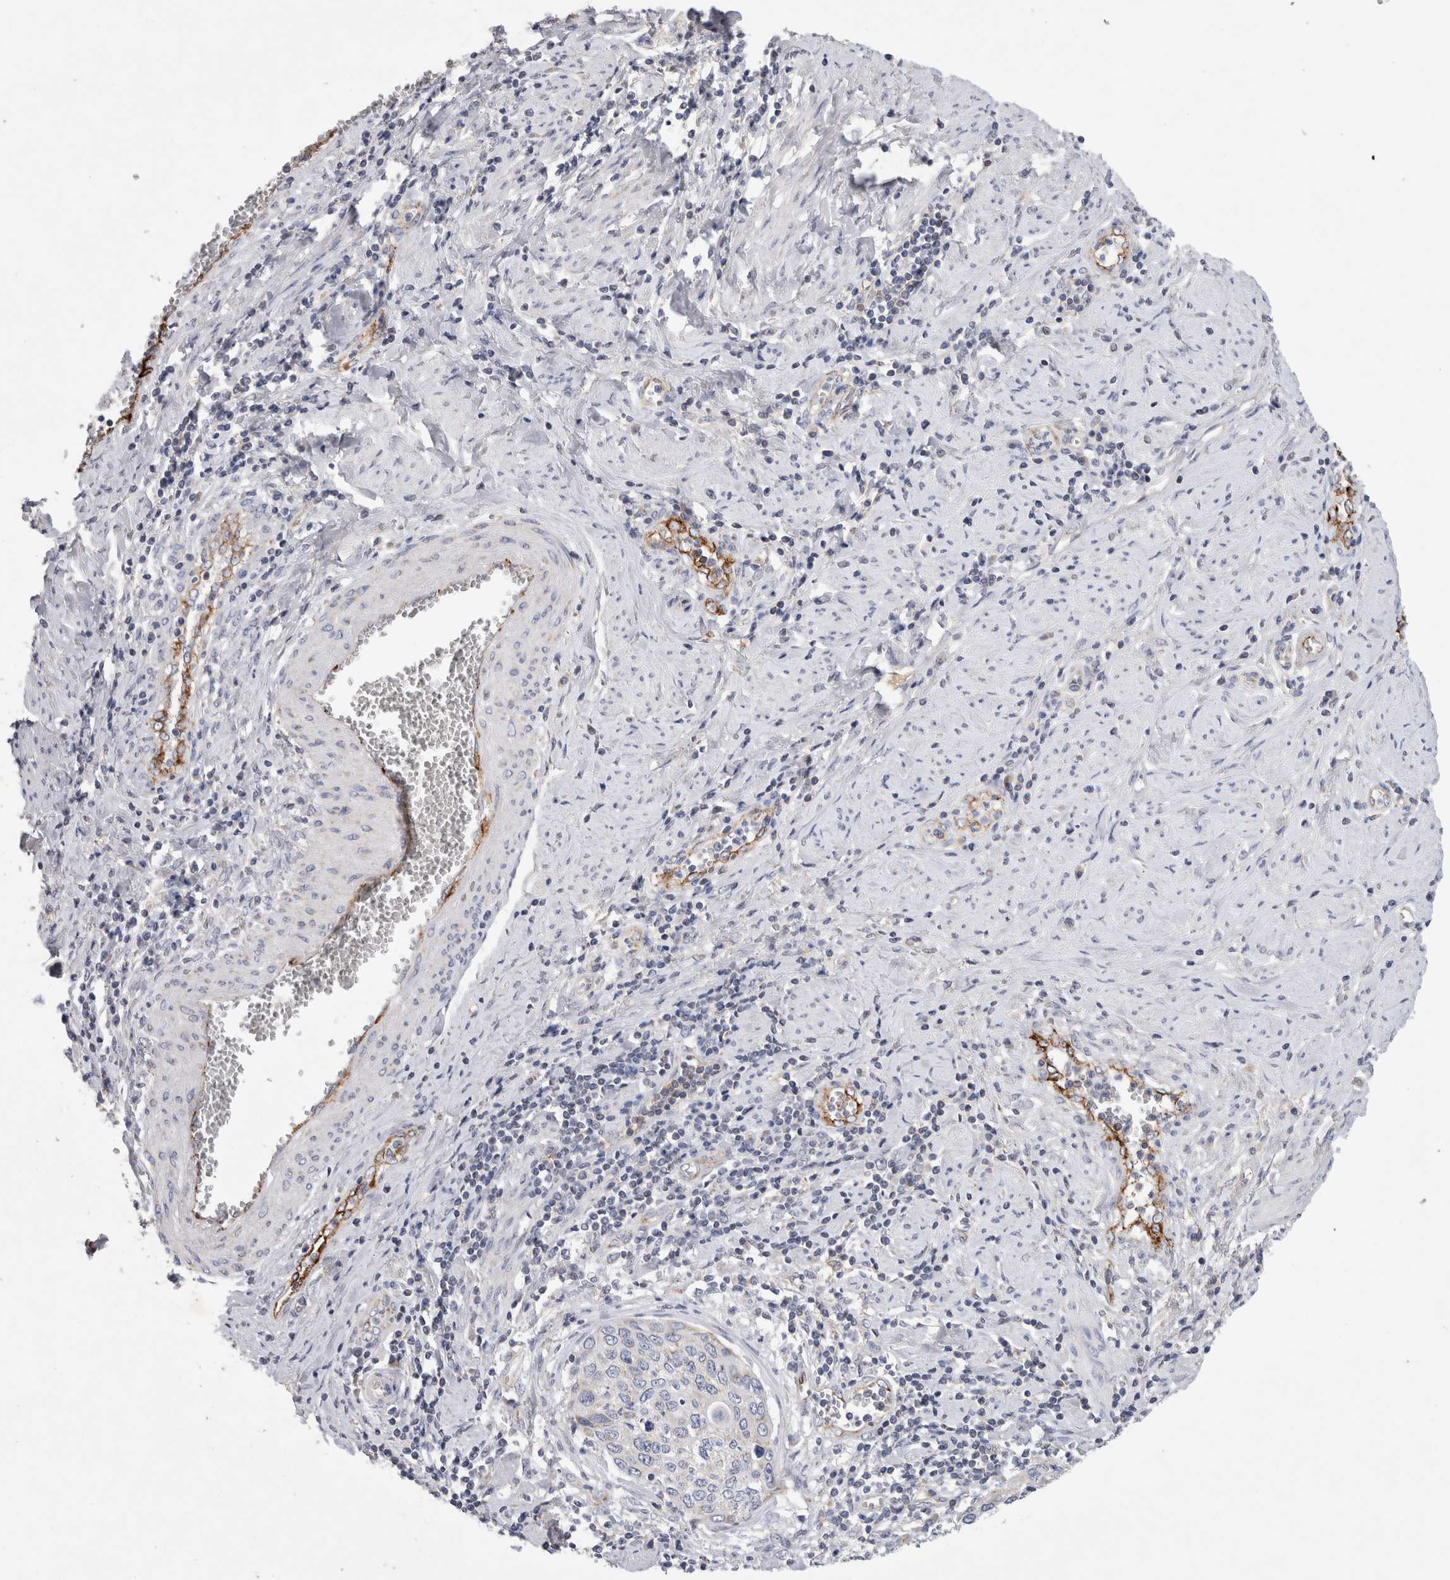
{"staining": {"intensity": "negative", "quantity": "none", "location": "none"}, "tissue": "cervical cancer", "cell_type": "Tumor cells", "image_type": "cancer", "snomed": [{"axis": "morphology", "description": "Squamous cell carcinoma, NOS"}, {"axis": "topography", "description": "Cervix"}], "caption": "DAB immunohistochemical staining of human cervical squamous cell carcinoma exhibits no significant positivity in tumor cells. The staining is performed using DAB (3,3'-diaminobenzidine) brown chromogen with nuclei counter-stained in using hematoxylin.", "gene": "IARS2", "patient": {"sex": "female", "age": 53}}